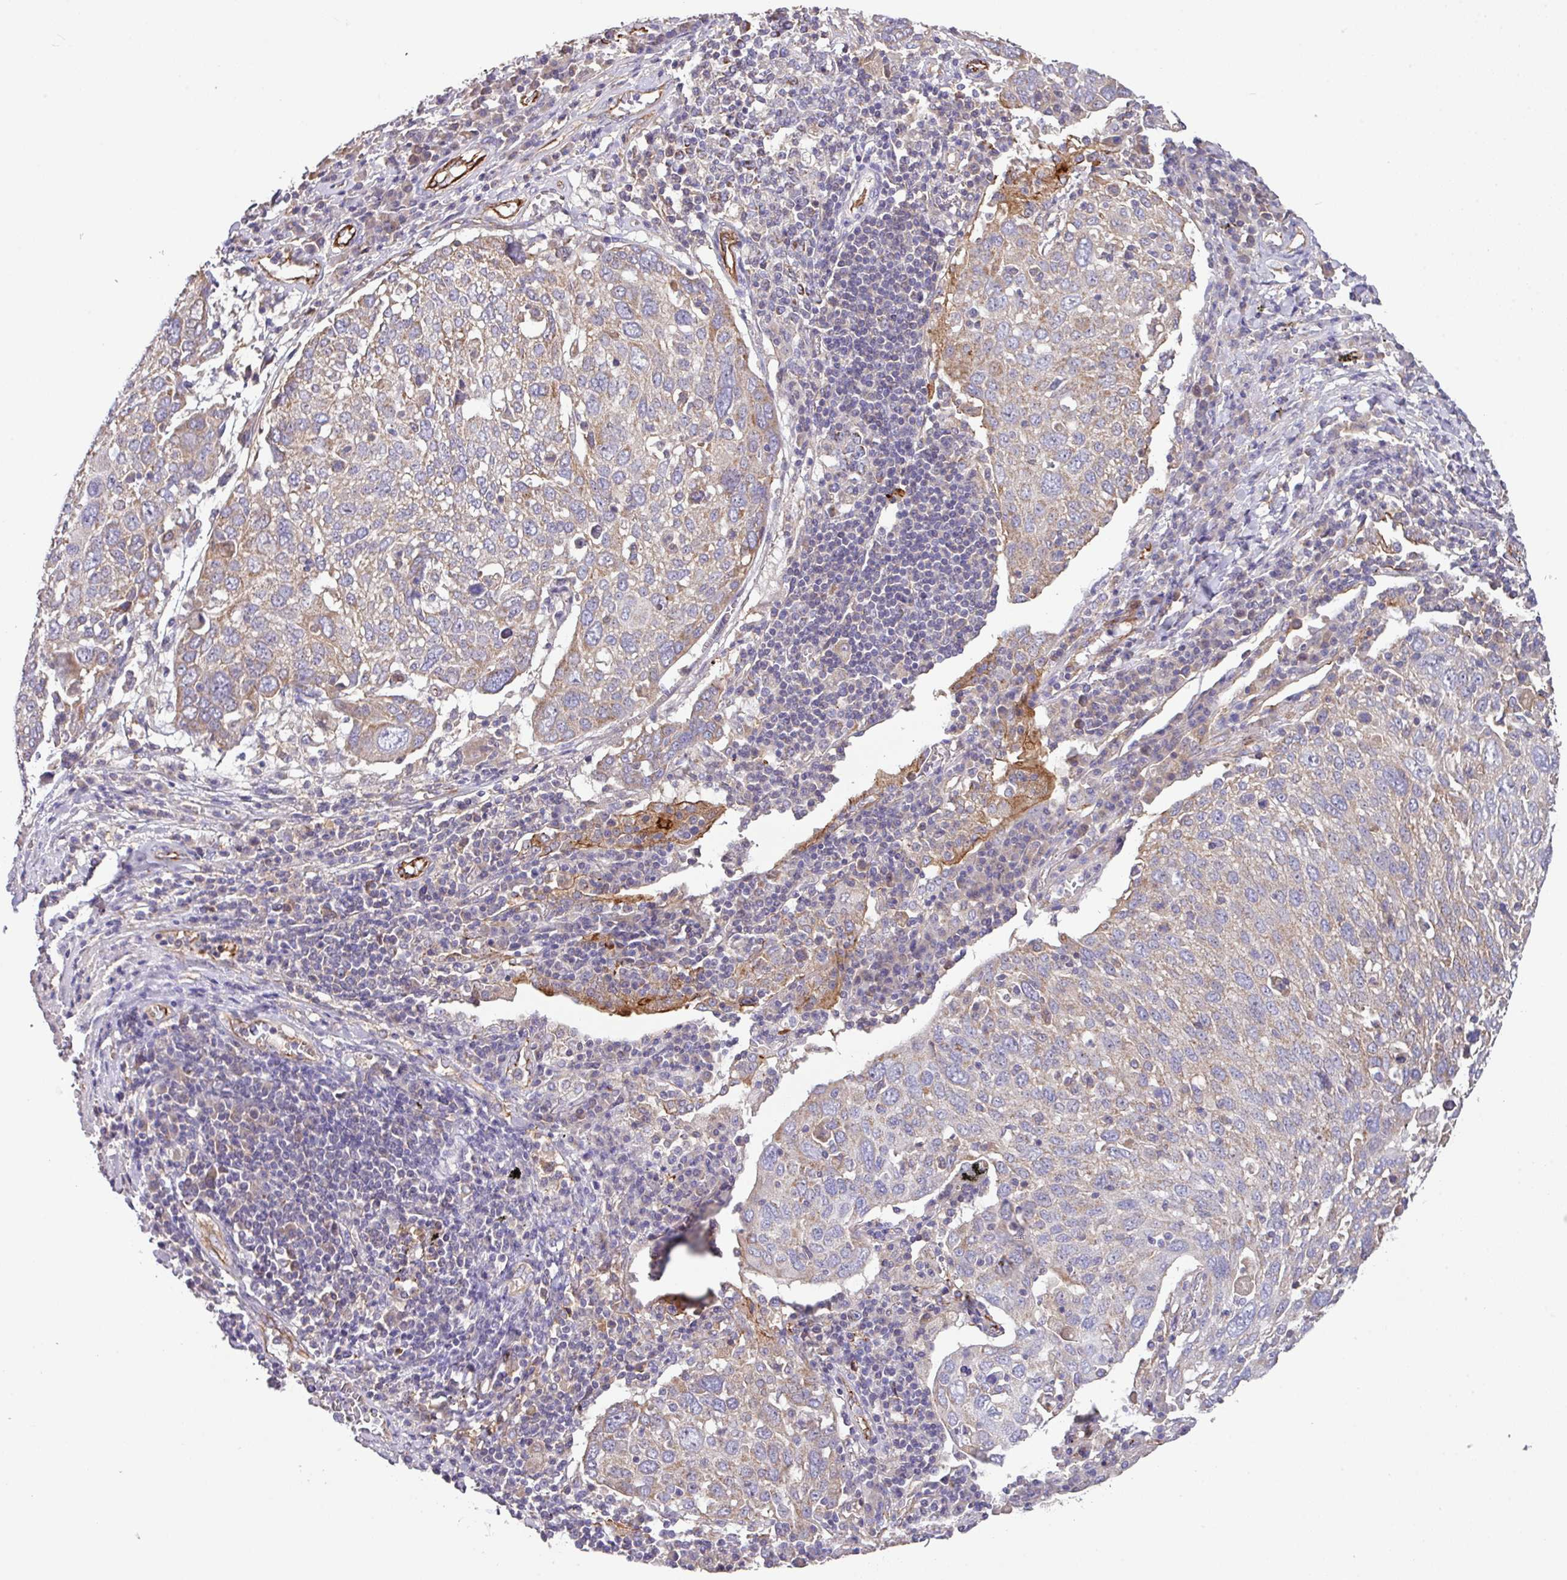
{"staining": {"intensity": "moderate", "quantity": "<25%", "location": "cytoplasmic/membranous"}, "tissue": "lung cancer", "cell_type": "Tumor cells", "image_type": "cancer", "snomed": [{"axis": "morphology", "description": "Squamous cell carcinoma, NOS"}, {"axis": "topography", "description": "Lung"}], "caption": "Immunohistochemical staining of human lung squamous cell carcinoma reveals low levels of moderate cytoplasmic/membranous expression in about <25% of tumor cells.", "gene": "LRRC53", "patient": {"sex": "male", "age": 65}}